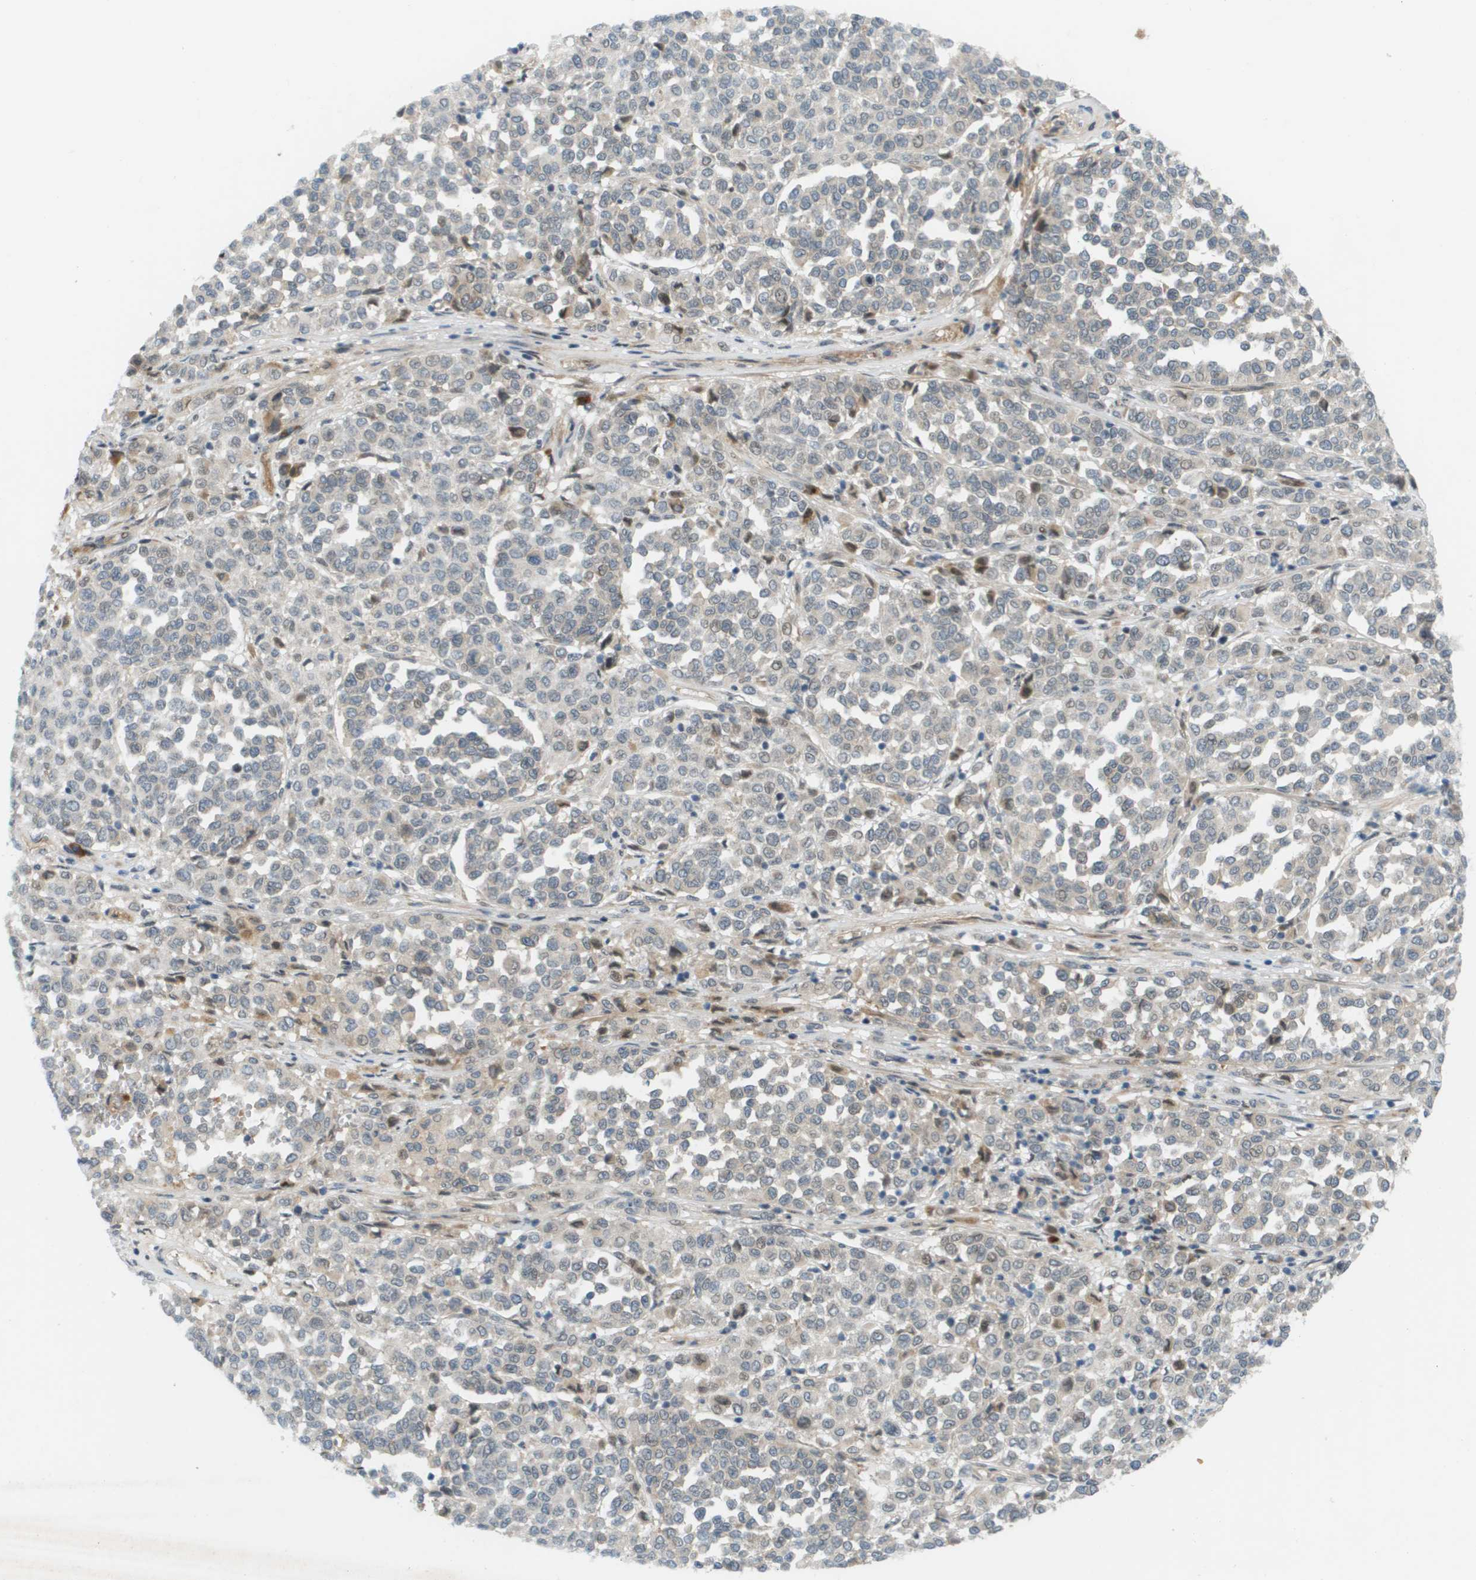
{"staining": {"intensity": "weak", "quantity": "<25%", "location": "nuclear"}, "tissue": "melanoma", "cell_type": "Tumor cells", "image_type": "cancer", "snomed": [{"axis": "morphology", "description": "Malignant melanoma, Metastatic site"}, {"axis": "topography", "description": "Pancreas"}], "caption": "Protein analysis of malignant melanoma (metastatic site) demonstrates no significant expression in tumor cells.", "gene": "CACNB4", "patient": {"sex": "female", "age": 30}}